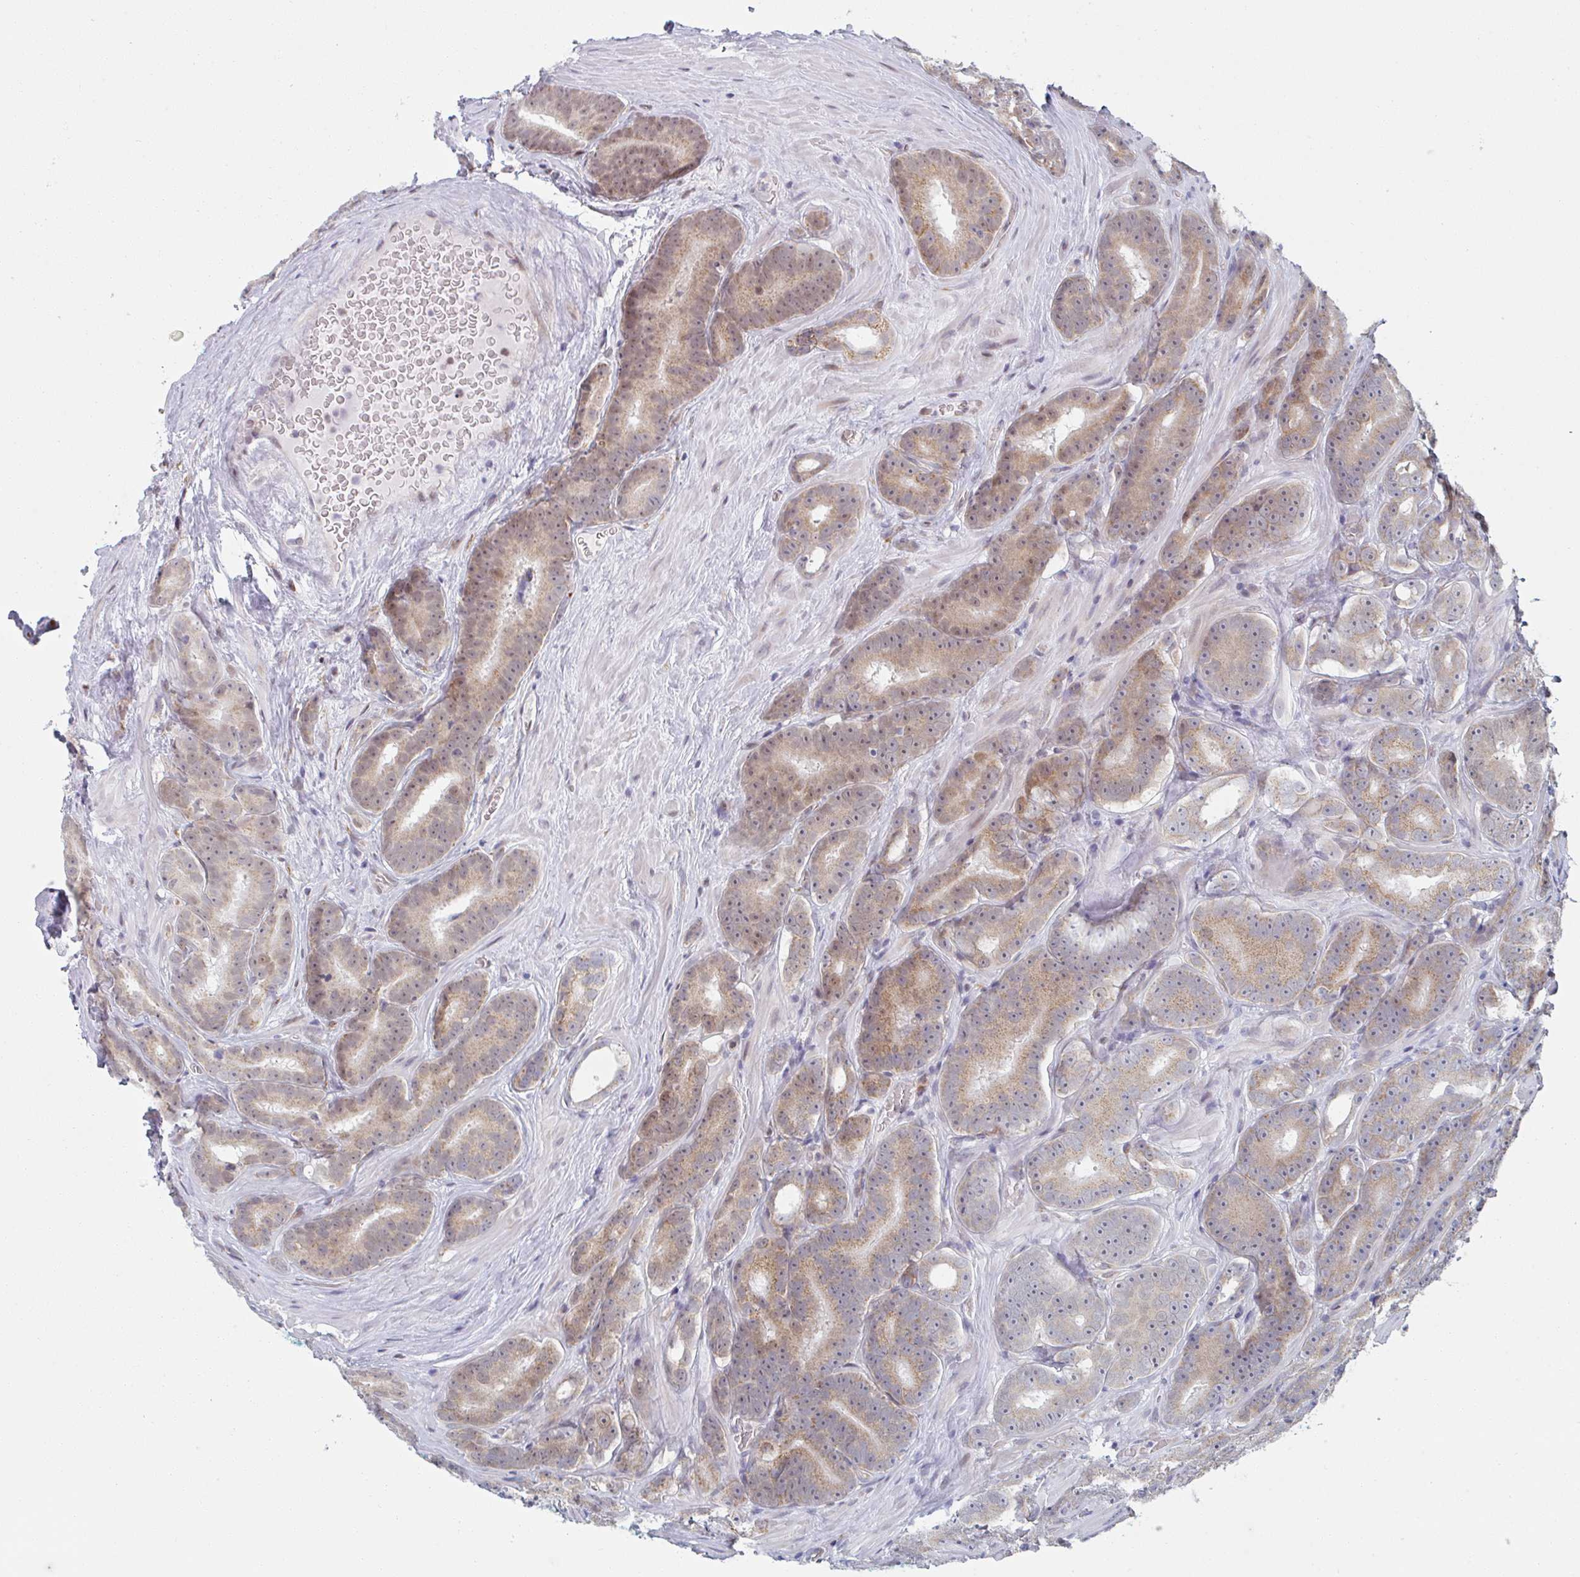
{"staining": {"intensity": "weak", "quantity": ">75%", "location": "cytoplasmic/membranous"}, "tissue": "prostate cancer", "cell_type": "Tumor cells", "image_type": "cancer", "snomed": [{"axis": "morphology", "description": "Adenocarcinoma, Low grade"}, {"axis": "topography", "description": "Prostate"}], "caption": "Prostate low-grade adenocarcinoma stained with DAB IHC demonstrates low levels of weak cytoplasmic/membranous positivity in approximately >75% of tumor cells.", "gene": "TRAPPC10", "patient": {"sex": "male", "age": 62}}